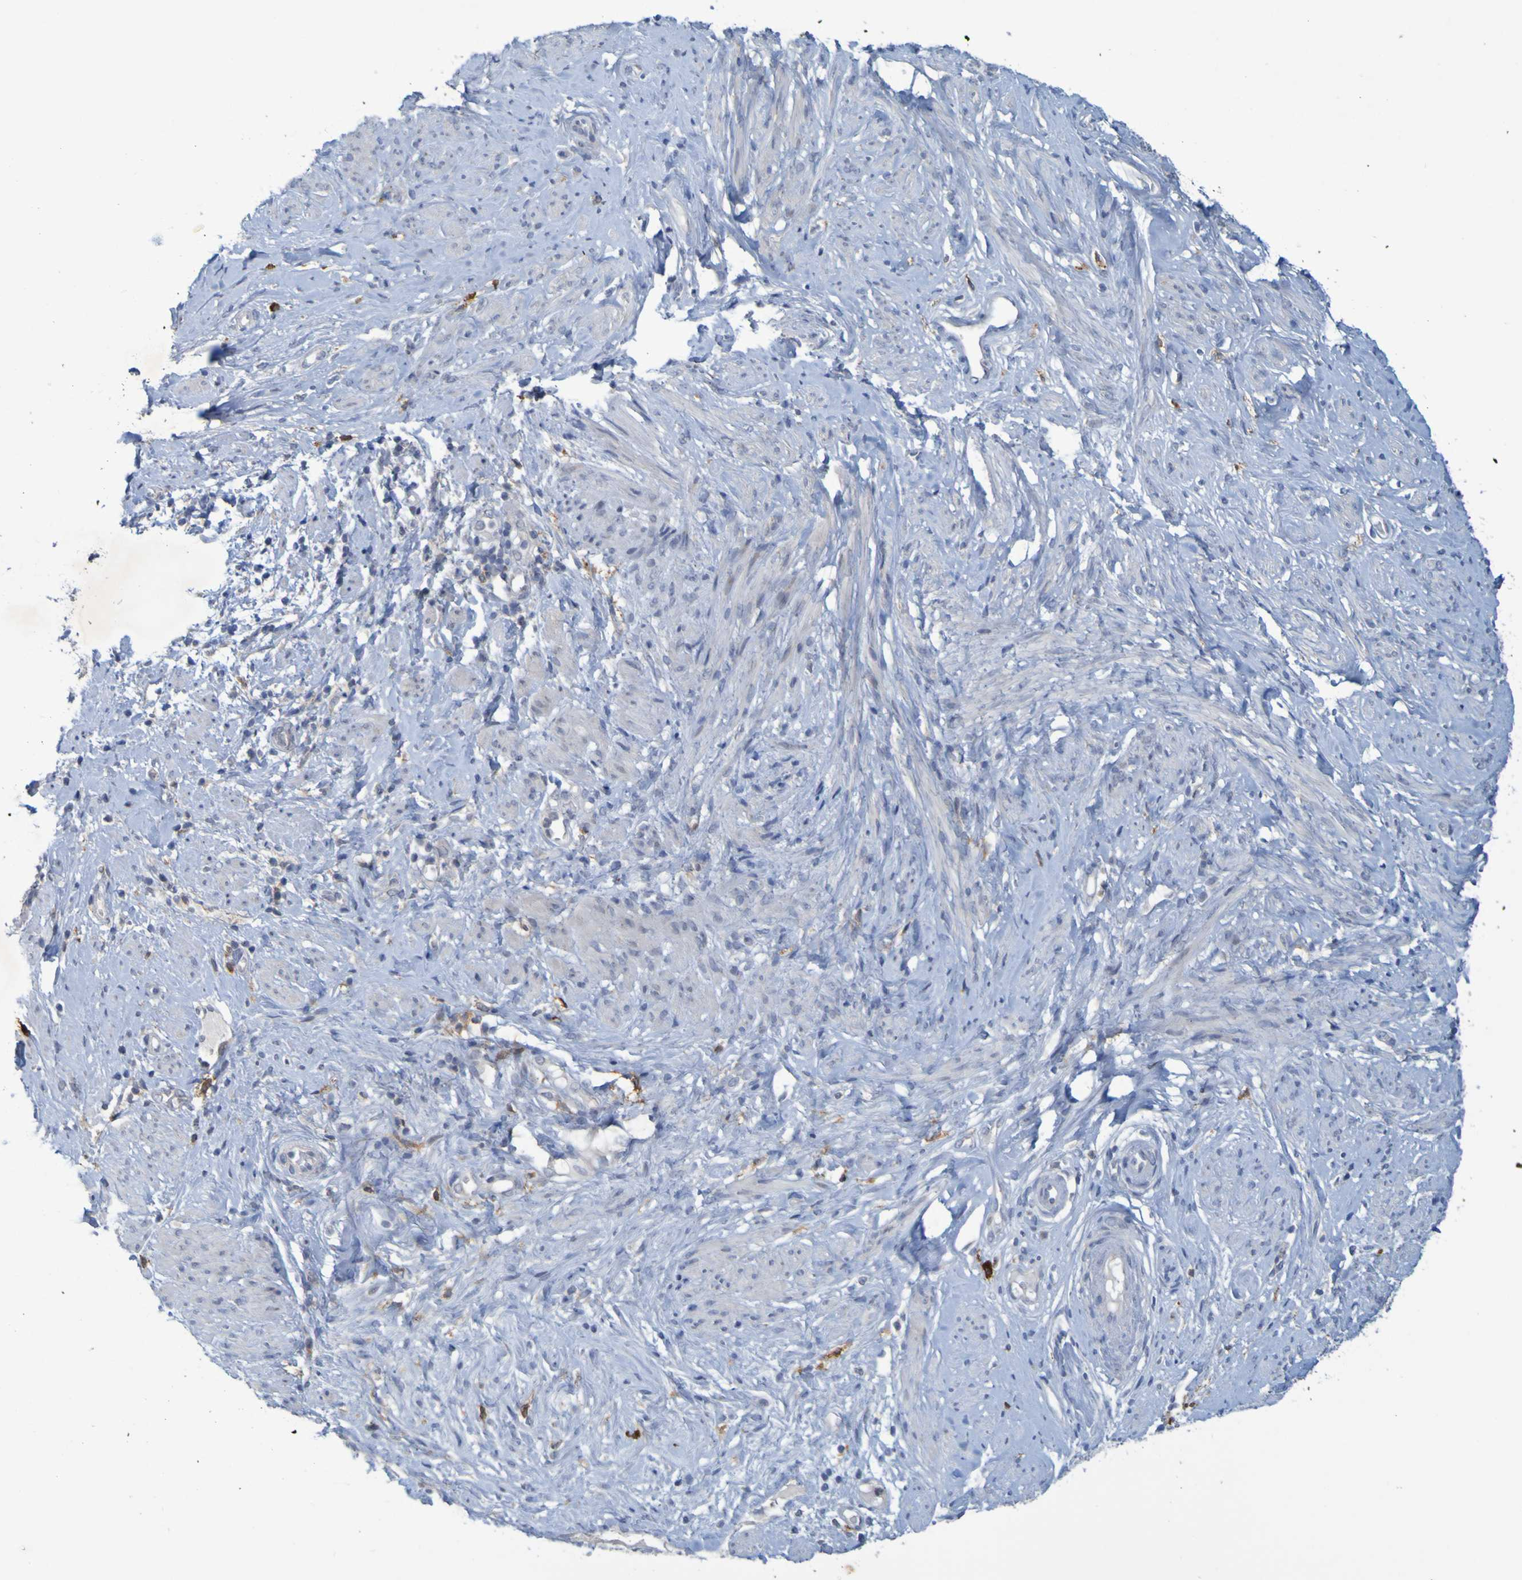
{"staining": {"intensity": "weak", "quantity": "<25%", "location": "cytoplasmic/membranous"}, "tissue": "endometrial cancer", "cell_type": "Tumor cells", "image_type": "cancer", "snomed": [{"axis": "morphology", "description": "Adenocarcinoma, NOS"}, {"axis": "topography", "description": "Endometrium"}], "caption": "Immunohistochemistry (IHC) photomicrograph of neoplastic tissue: endometrial cancer (adenocarcinoma) stained with DAB (3,3'-diaminobenzidine) displays no significant protein staining in tumor cells.", "gene": "LILRB5", "patient": {"sex": "female", "age": 85}}